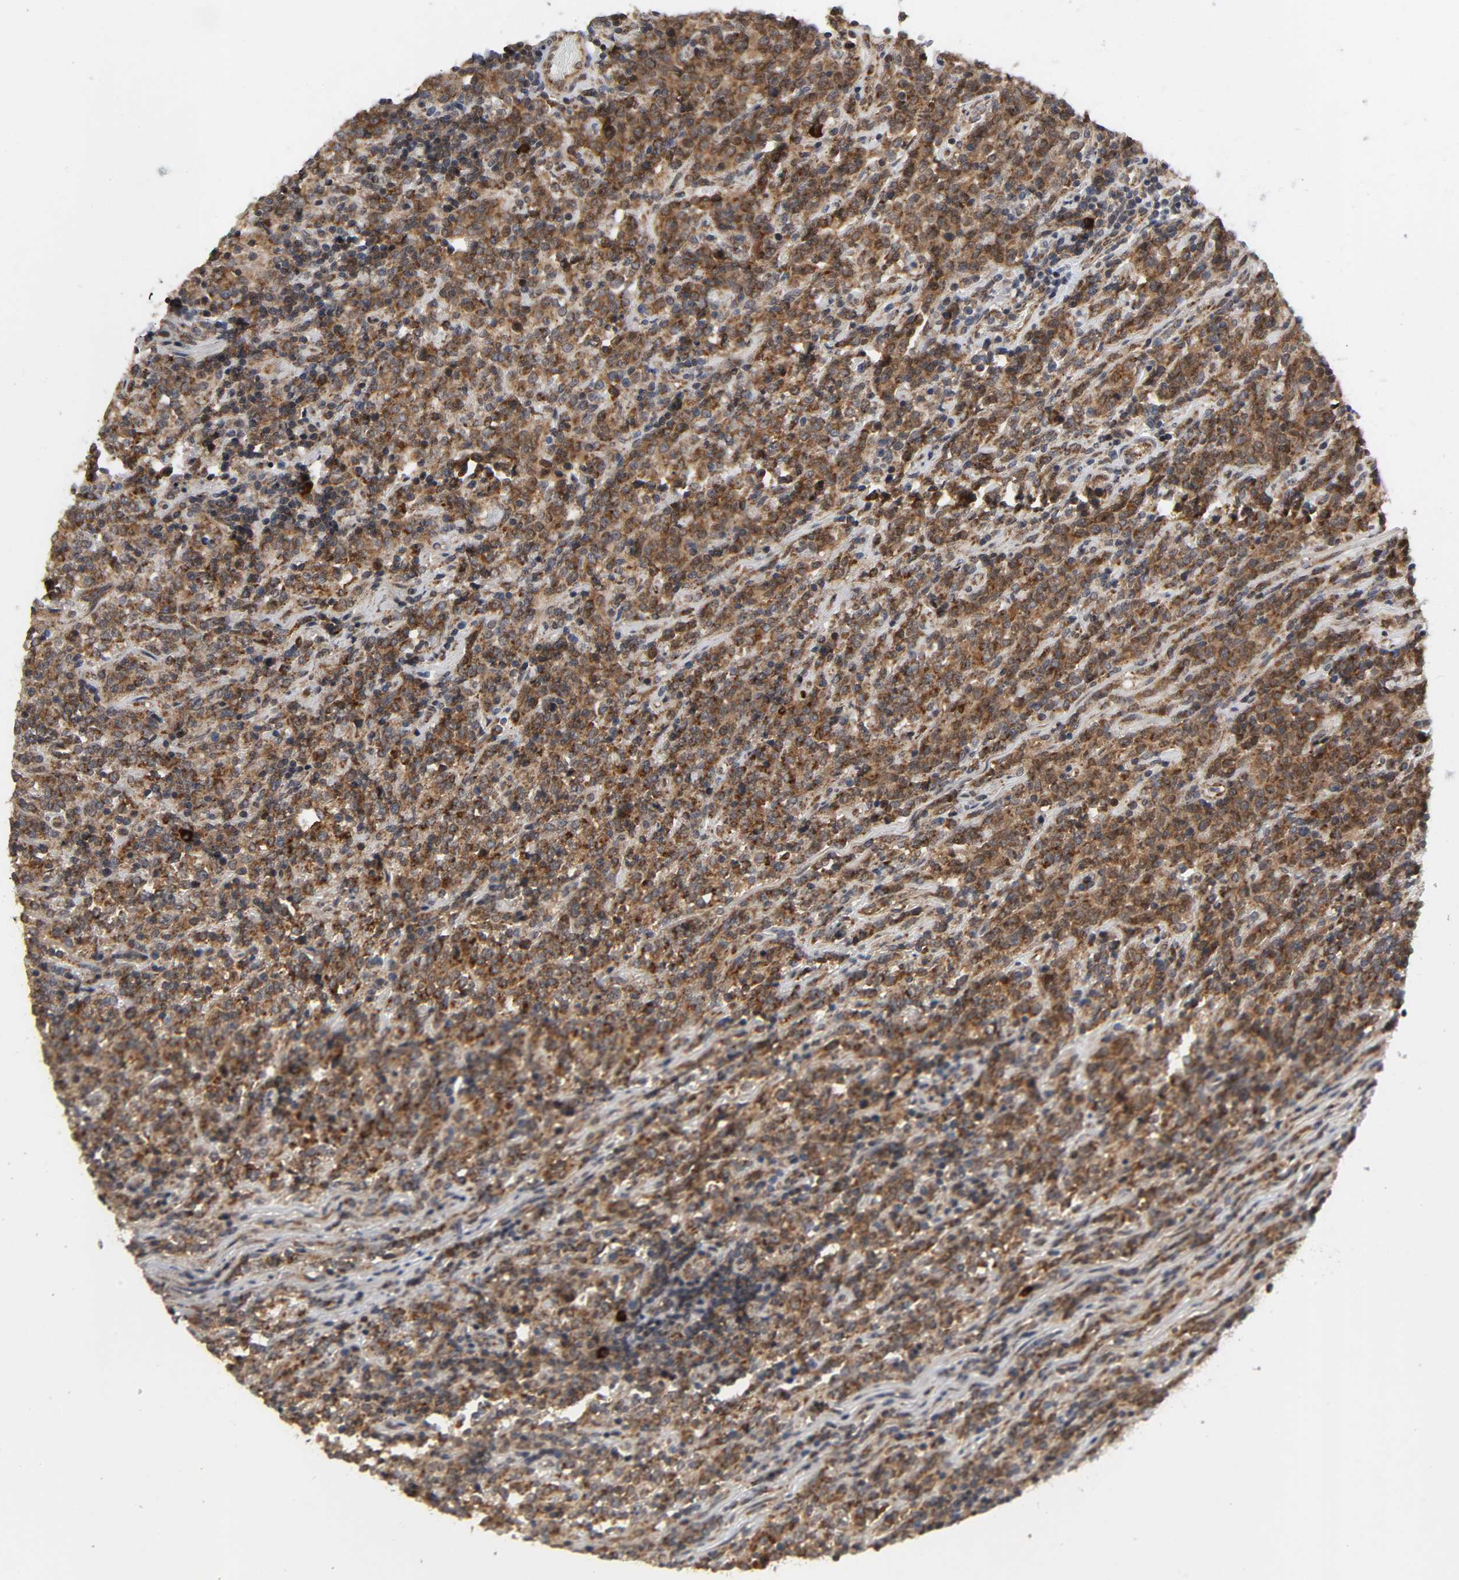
{"staining": {"intensity": "strong", "quantity": ">75%", "location": "cytoplasmic/membranous"}, "tissue": "lymphoma", "cell_type": "Tumor cells", "image_type": "cancer", "snomed": [{"axis": "morphology", "description": "Malignant lymphoma, non-Hodgkin's type, High grade"}, {"axis": "topography", "description": "Soft tissue"}], "caption": "Lymphoma stained for a protein (brown) reveals strong cytoplasmic/membranous positive positivity in about >75% of tumor cells.", "gene": "SLC30A9", "patient": {"sex": "male", "age": 18}}